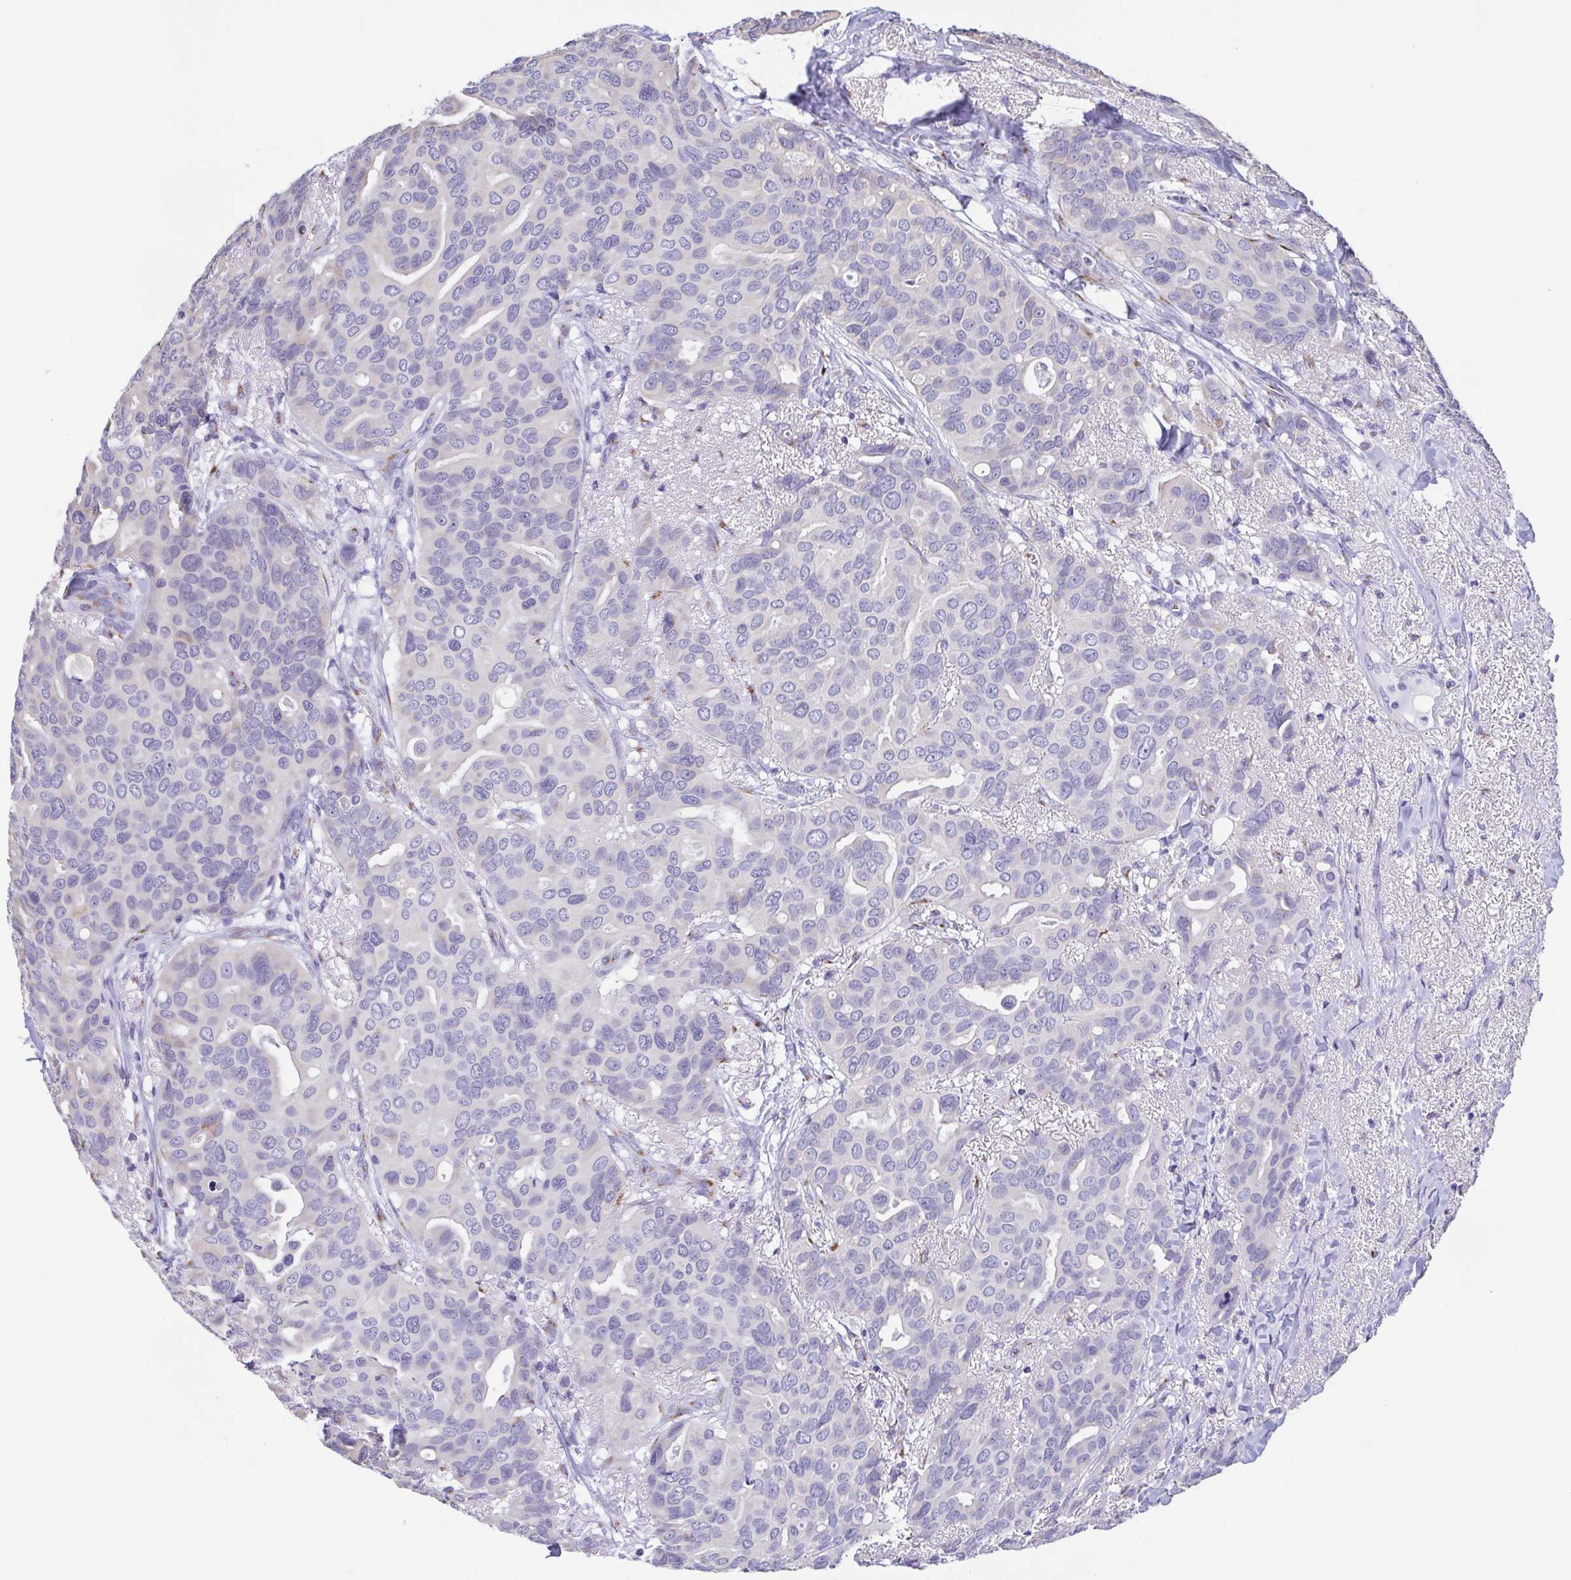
{"staining": {"intensity": "negative", "quantity": "none", "location": "none"}, "tissue": "breast cancer", "cell_type": "Tumor cells", "image_type": "cancer", "snomed": [{"axis": "morphology", "description": "Duct carcinoma"}, {"axis": "topography", "description": "Breast"}], "caption": "This image is of breast cancer (invasive ductal carcinoma) stained with immunohistochemistry to label a protein in brown with the nuclei are counter-stained blue. There is no positivity in tumor cells. The staining was performed using DAB (3,3'-diaminobenzidine) to visualize the protein expression in brown, while the nuclei were stained in blue with hematoxylin (Magnification: 20x).", "gene": "SULT1B1", "patient": {"sex": "female", "age": 54}}